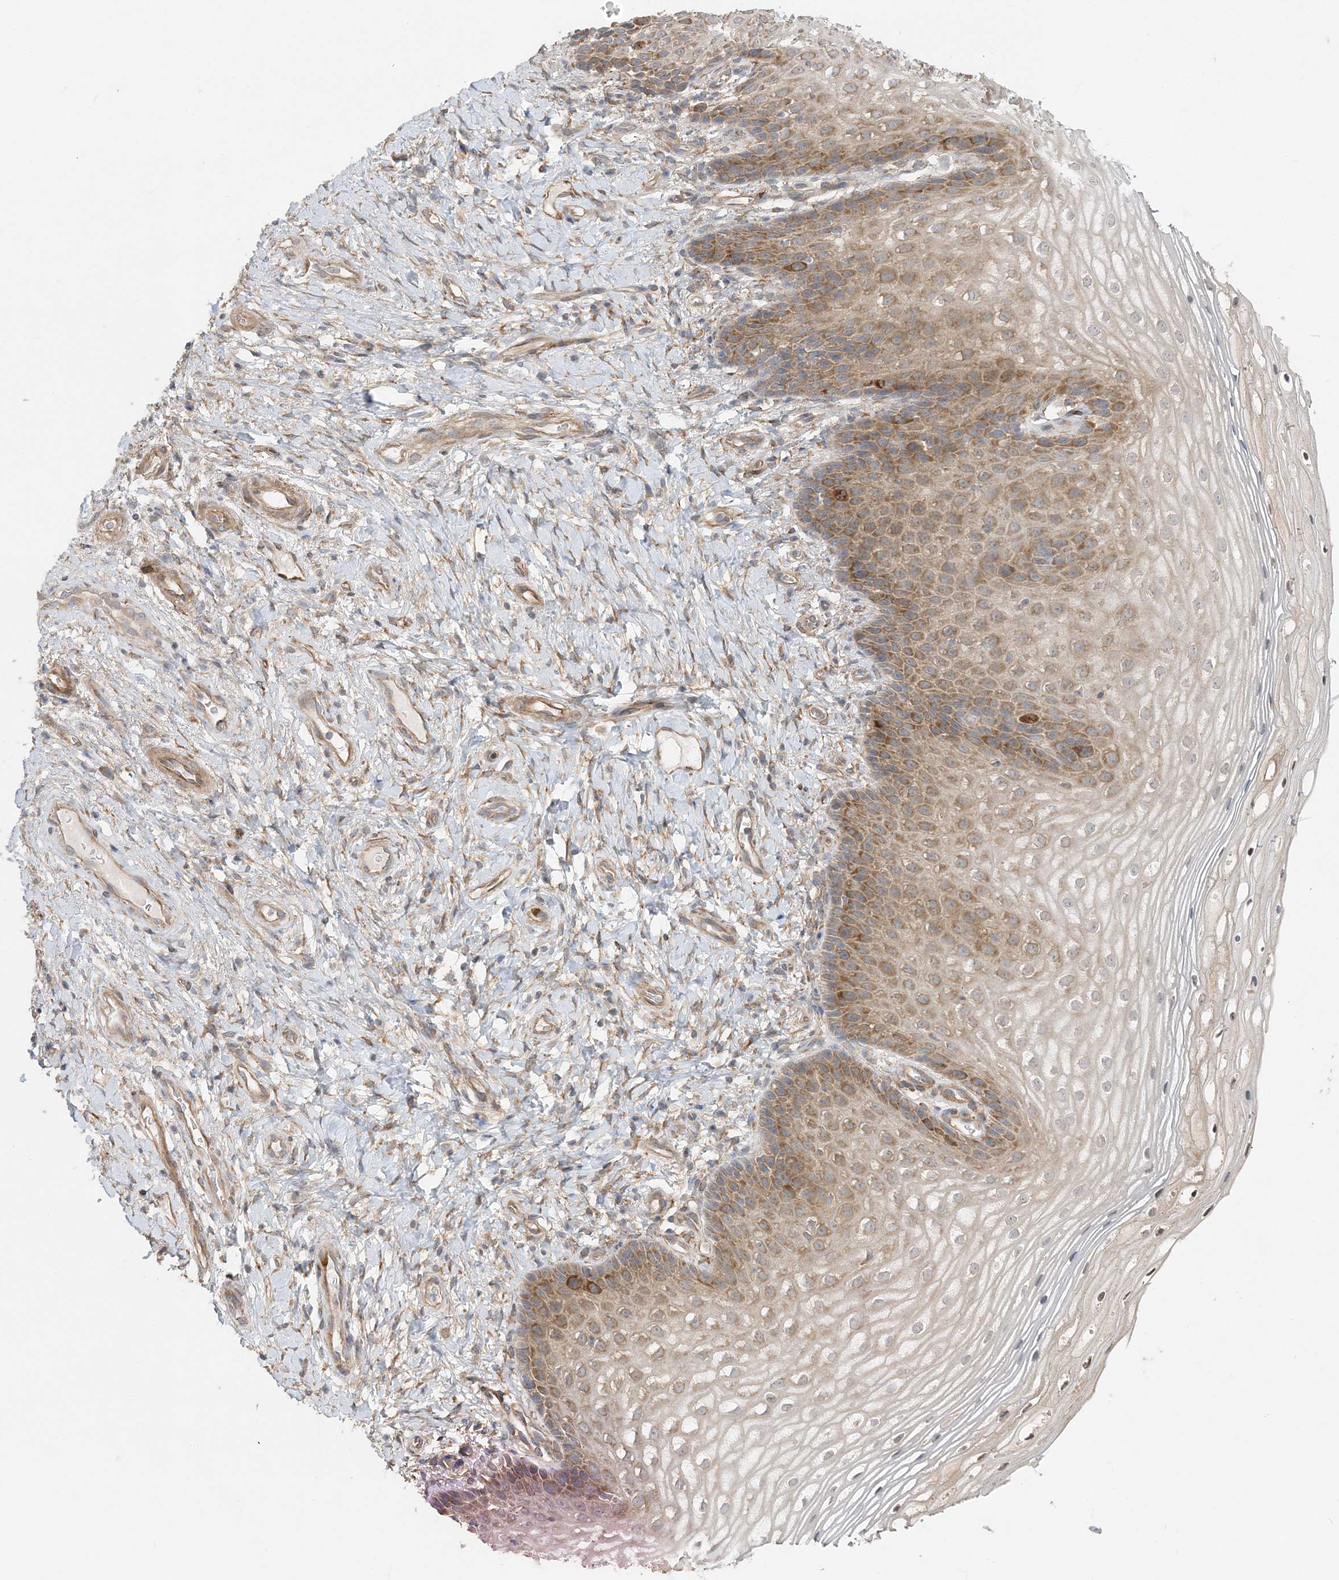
{"staining": {"intensity": "moderate", "quantity": "<25%", "location": "cytoplasmic/membranous"}, "tissue": "vagina", "cell_type": "Squamous epithelial cells", "image_type": "normal", "snomed": [{"axis": "morphology", "description": "Normal tissue, NOS"}, {"axis": "topography", "description": "Vagina"}], "caption": "A low amount of moderate cytoplasmic/membranous positivity is seen in about <25% of squamous epithelial cells in benign vagina.", "gene": "MAP4K5", "patient": {"sex": "female", "age": 60}}